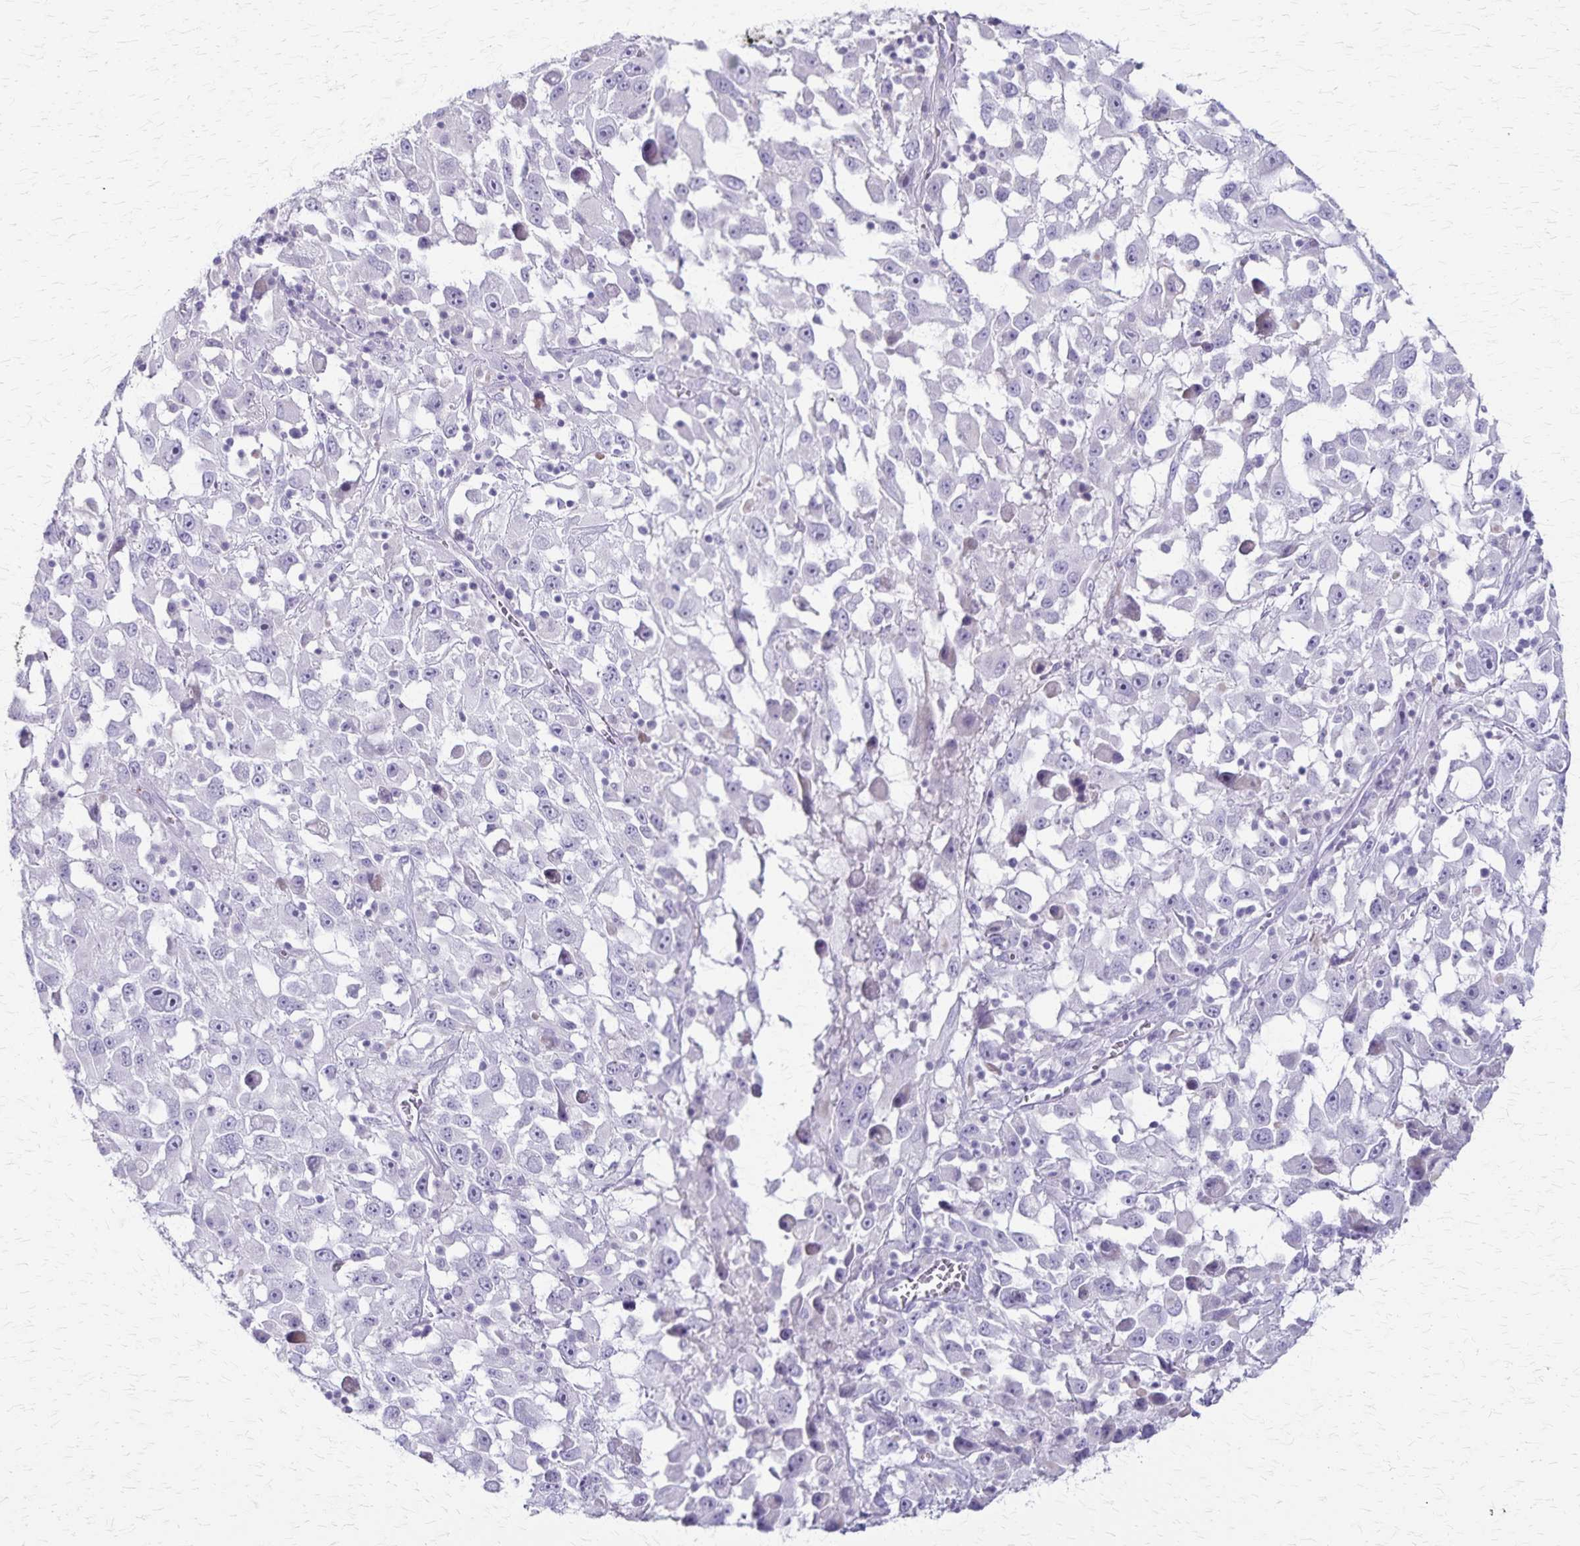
{"staining": {"intensity": "negative", "quantity": "none", "location": "none"}, "tissue": "melanoma", "cell_type": "Tumor cells", "image_type": "cancer", "snomed": [{"axis": "morphology", "description": "Malignant melanoma, Metastatic site"}, {"axis": "topography", "description": "Soft tissue"}], "caption": "Melanoma was stained to show a protein in brown. There is no significant positivity in tumor cells.", "gene": "RASL10B", "patient": {"sex": "male", "age": 50}}